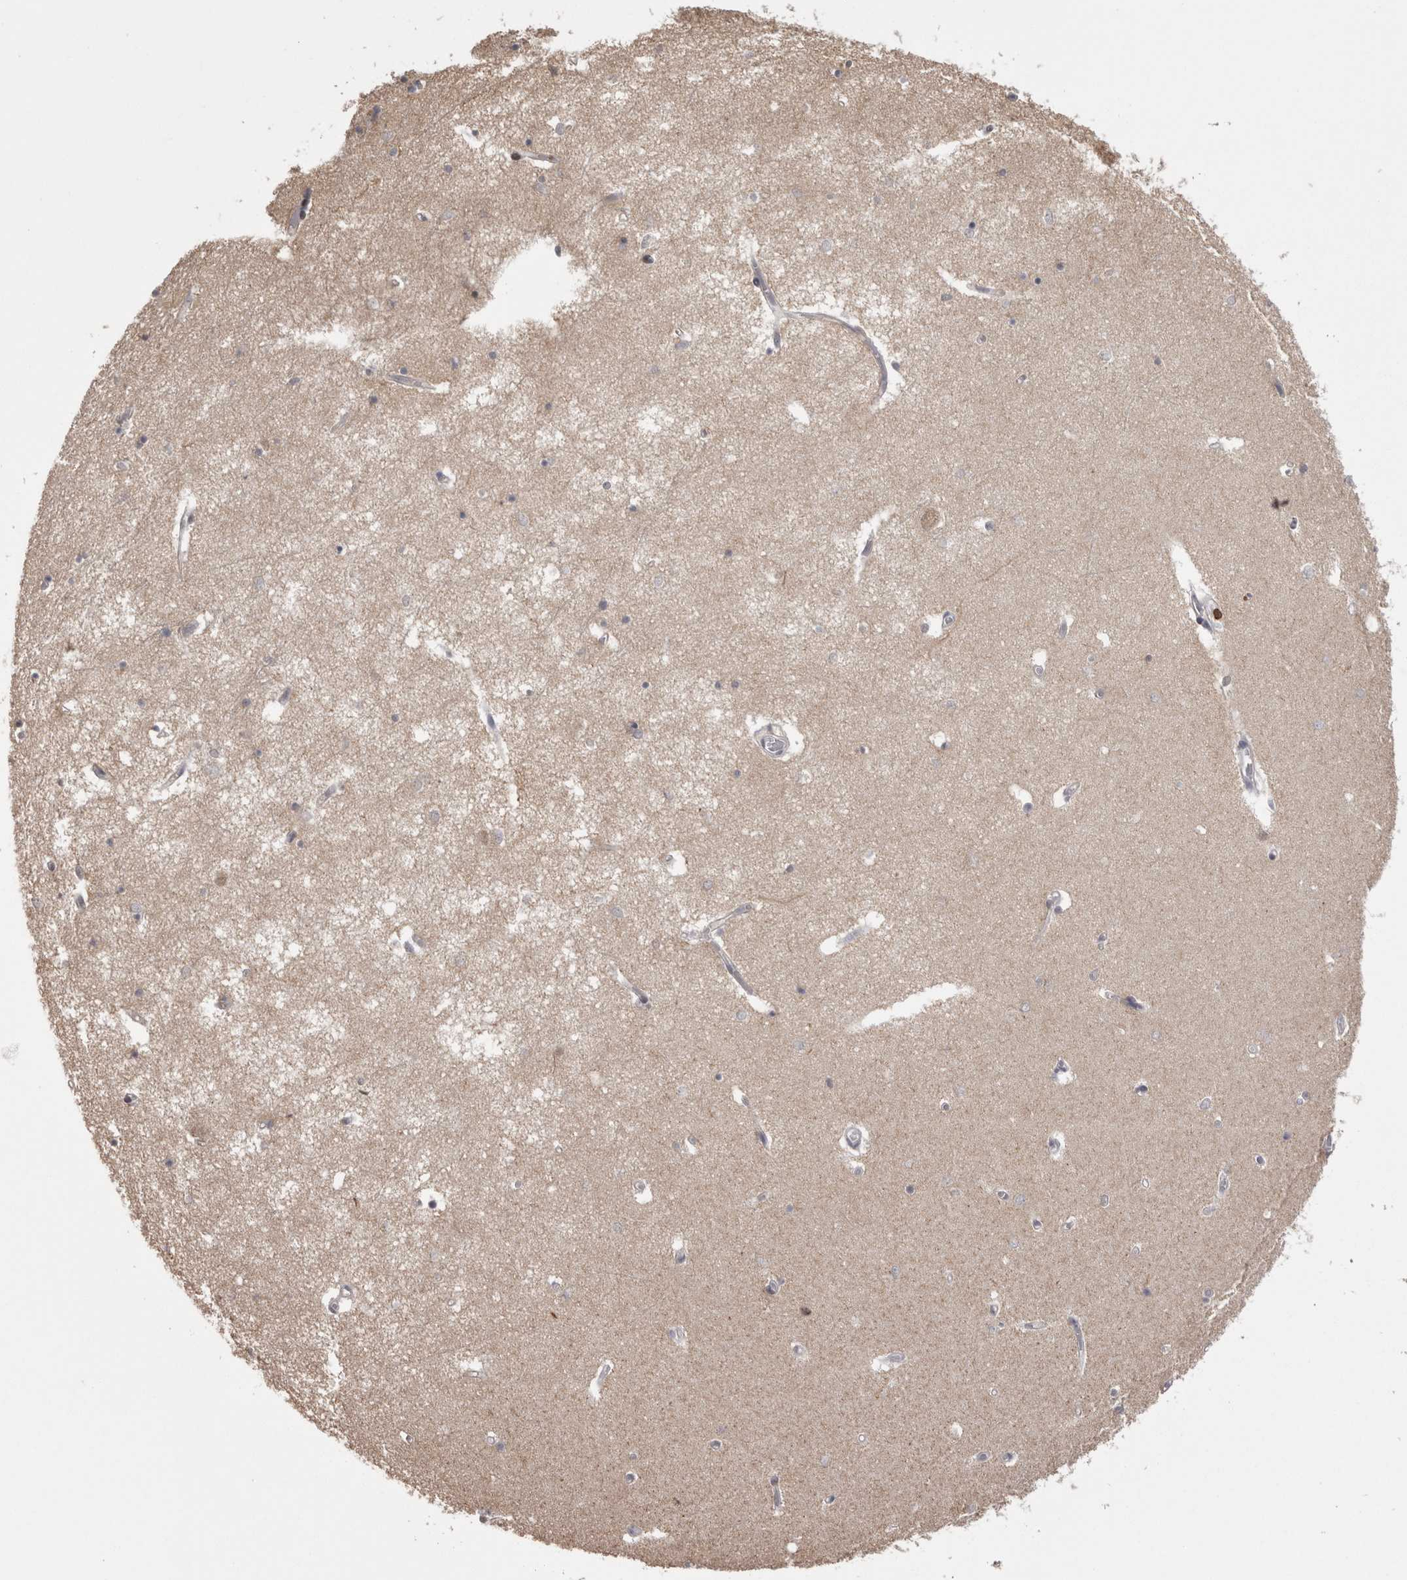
{"staining": {"intensity": "negative", "quantity": "none", "location": "none"}, "tissue": "hippocampus", "cell_type": "Glial cells", "image_type": "normal", "snomed": [{"axis": "morphology", "description": "Normal tissue, NOS"}, {"axis": "topography", "description": "Hippocampus"}], "caption": "DAB (3,3'-diaminobenzidine) immunohistochemical staining of unremarkable hippocampus reveals no significant expression in glial cells. (DAB IHC, high magnification).", "gene": "SKAP1", "patient": {"sex": "male", "age": 70}}